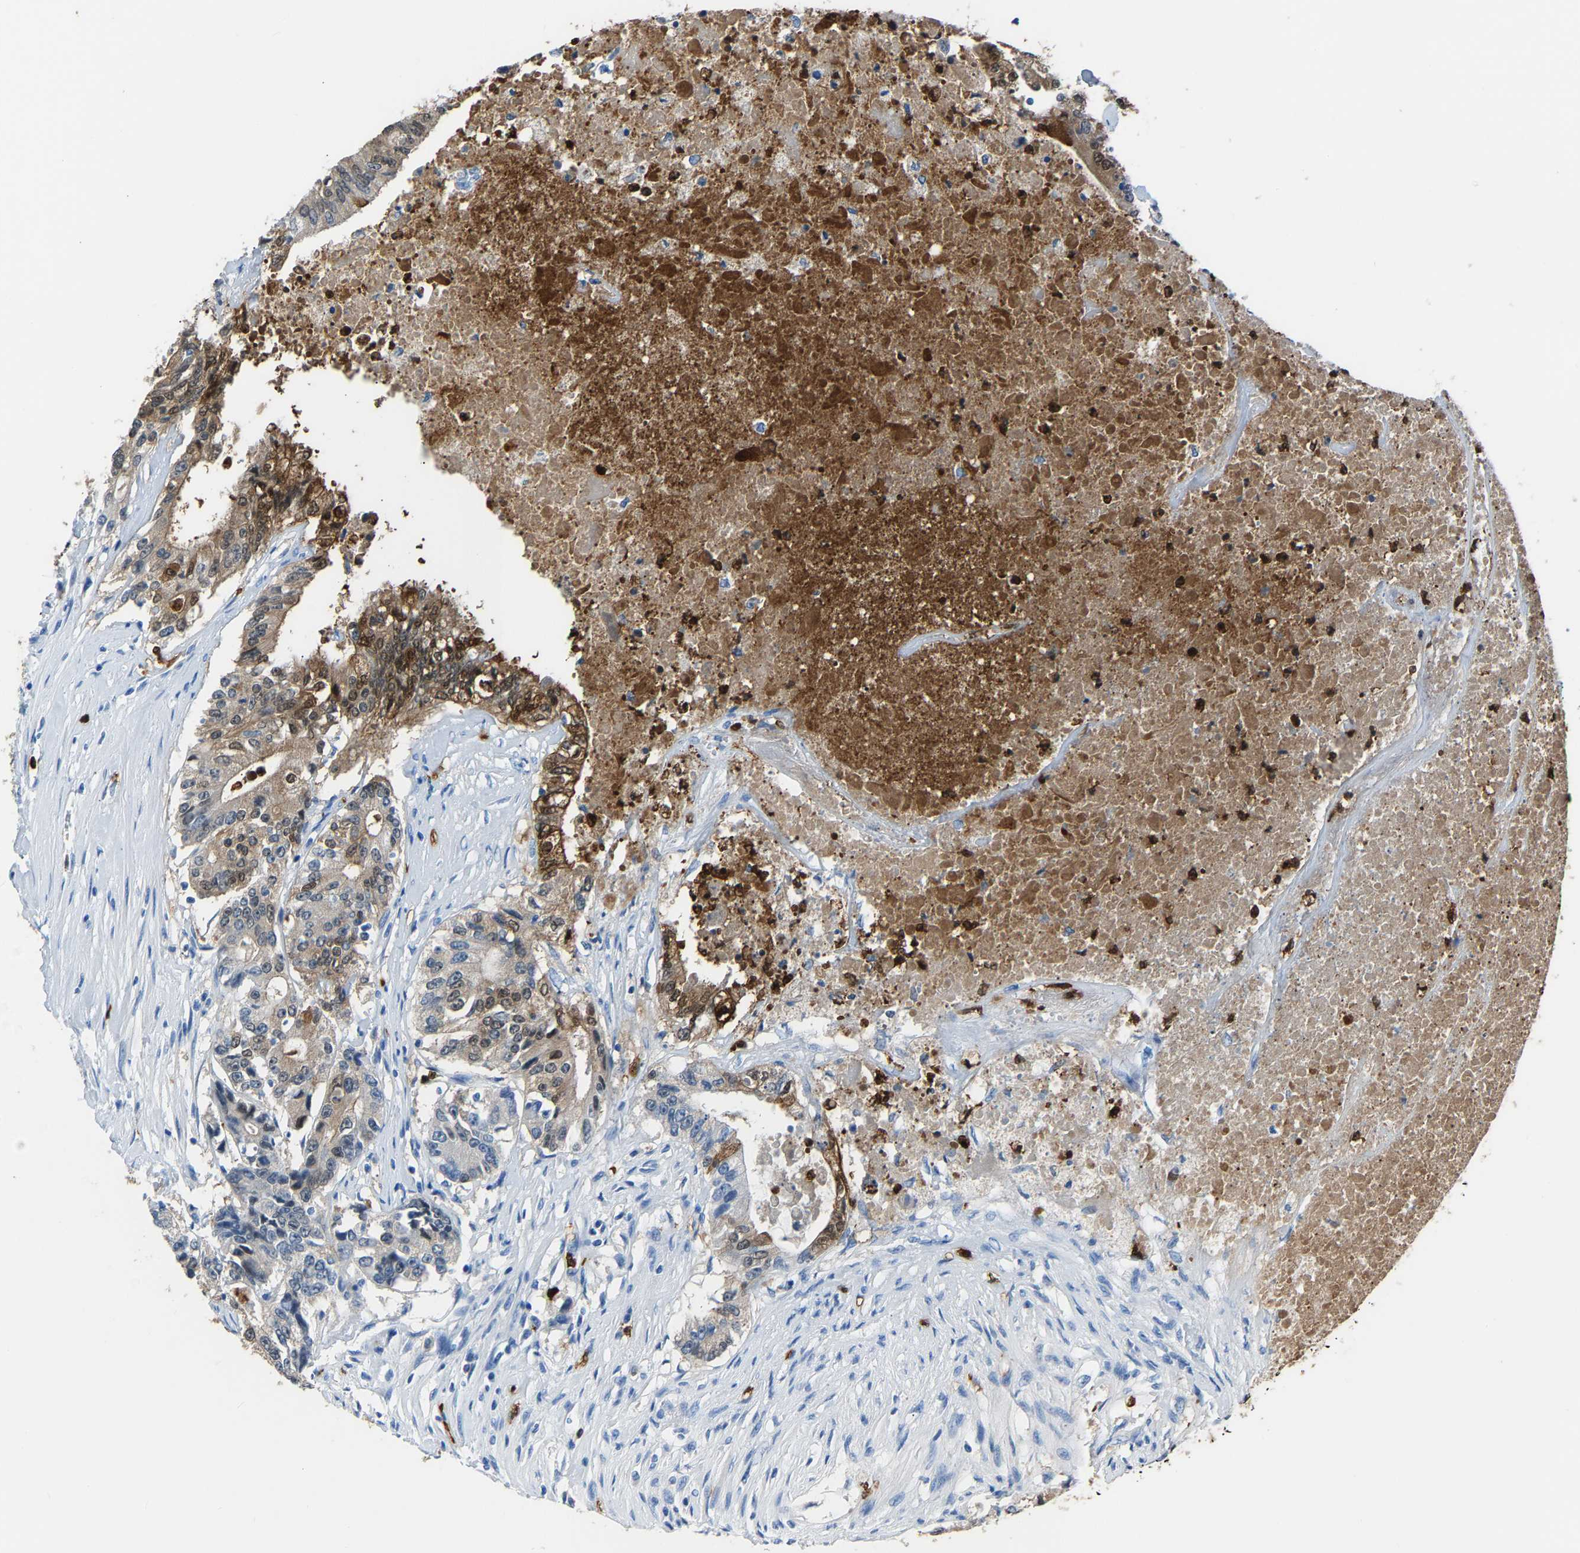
{"staining": {"intensity": "moderate", "quantity": "25%-75%", "location": "cytoplasmic/membranous"}, "tissue": "colorectal cancer", "cell_type": "Tumor cells", "image_type": "cancer", "snomed": [{"axis": "morphology", "description": "Adenocarcinoma, NOS"}, {"axis": "topography", "description": "Colon"}], "caption": "An image of colorectal cancer stained for a protein displays moderate cytoplasmic/membranous brown staining in tumor cells.", "gene": "S100P", "patient": {"sex": "female", "age": 77}}